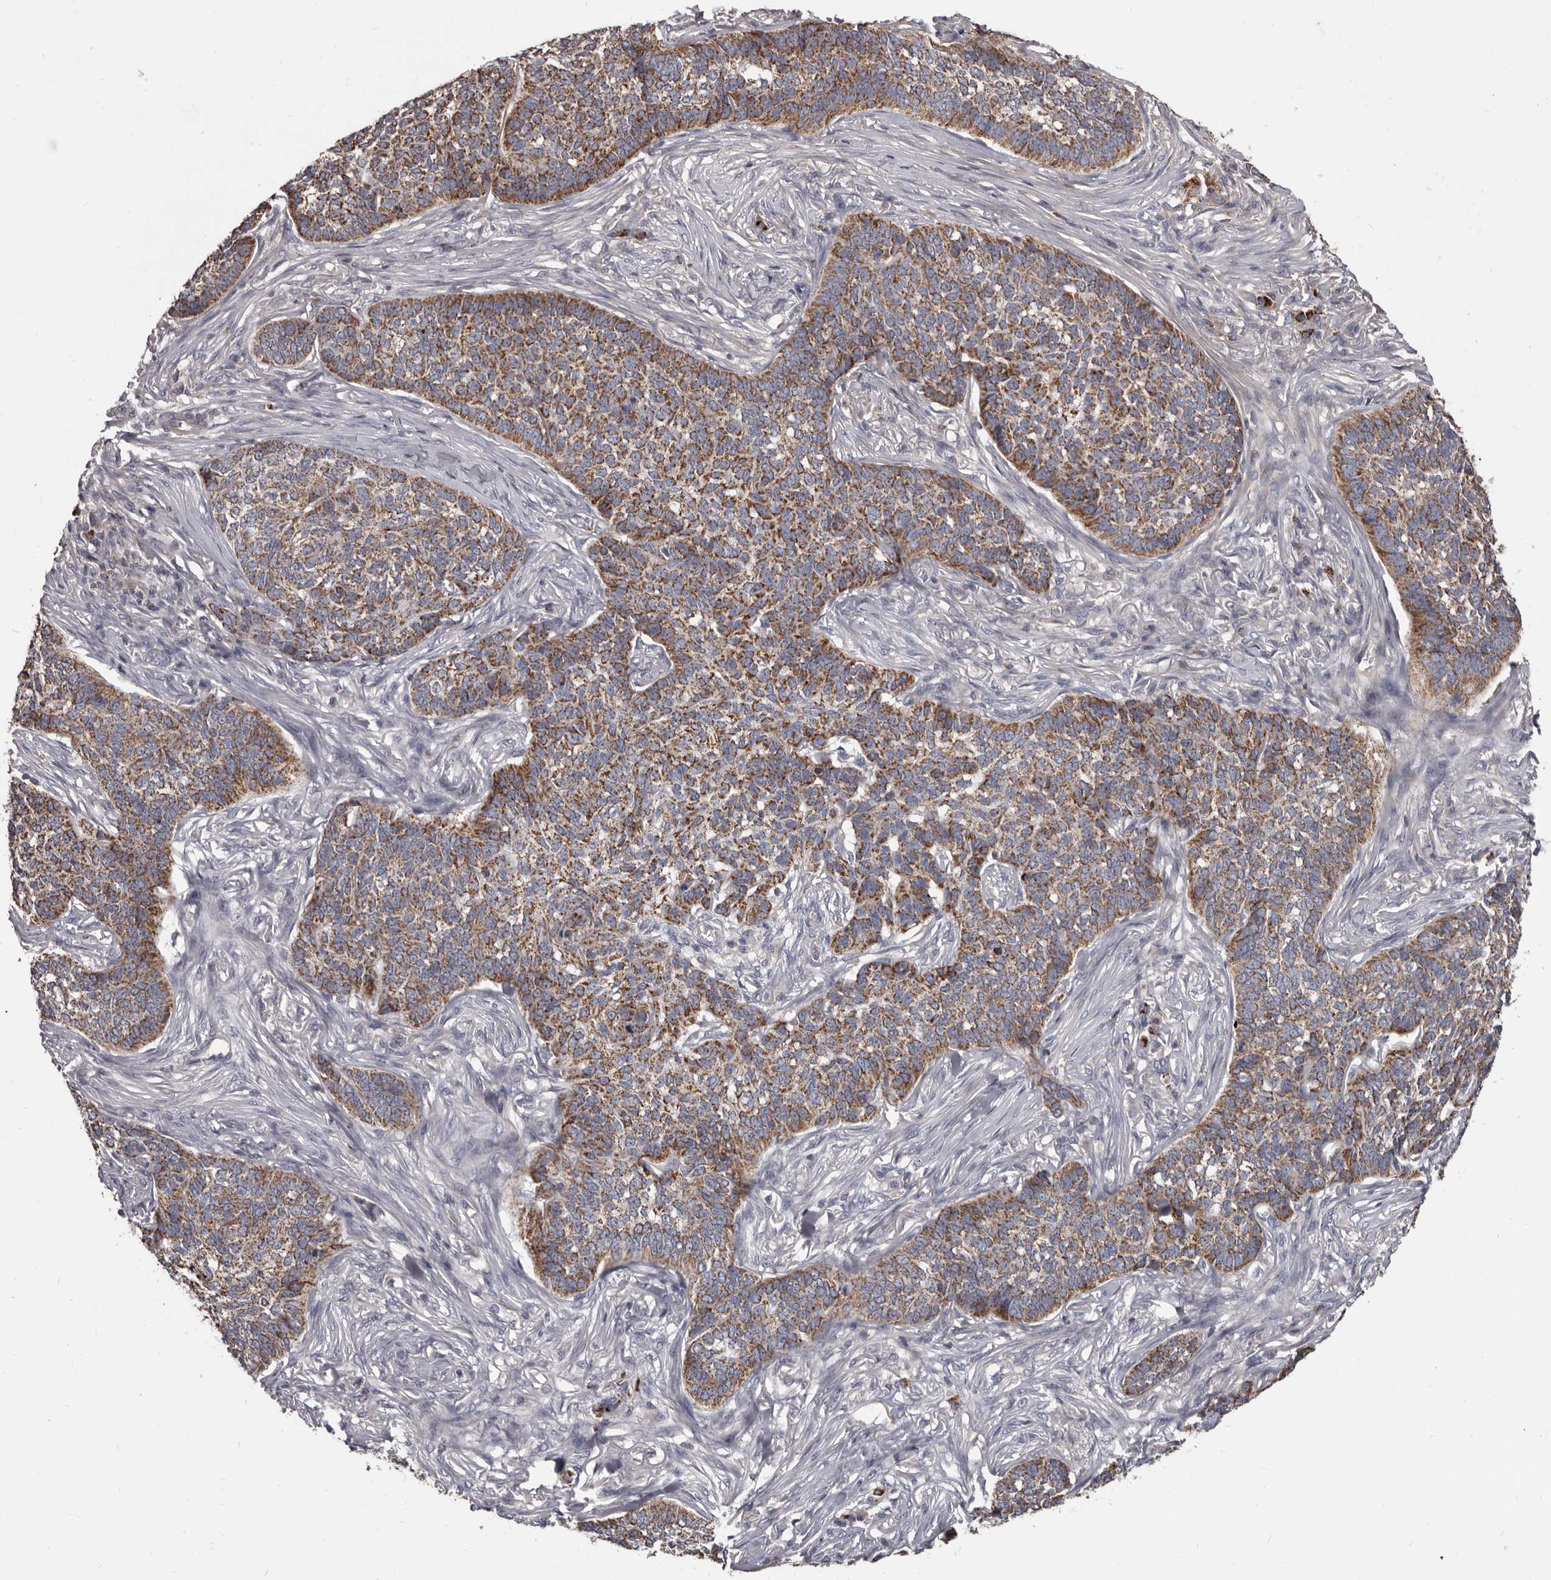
{"staining": {"intensity": "moderate", "quantity": ">75%", "location": "cytoplasmic/membranous"}, "tissue": "skin cancer", "cell_type": "Tumor cells", "image_type": "cancer", "snomed": [{"axis": "morphology", "description": "Basal cell carcinoma"}, {"axis": "topography", "description": "Skin"}], "caption": "Immunohistochemistry (IHC) photomicrograph of human skin cancer (basal cell carcinoma) stained for a protein (brown), which demonstrates medium levels of moderate cytoplasmic/membranous staining in about >75% of tumor cells.", "gene": "ALDH5A1", "patient": {"sex": "male", "age": 85}}